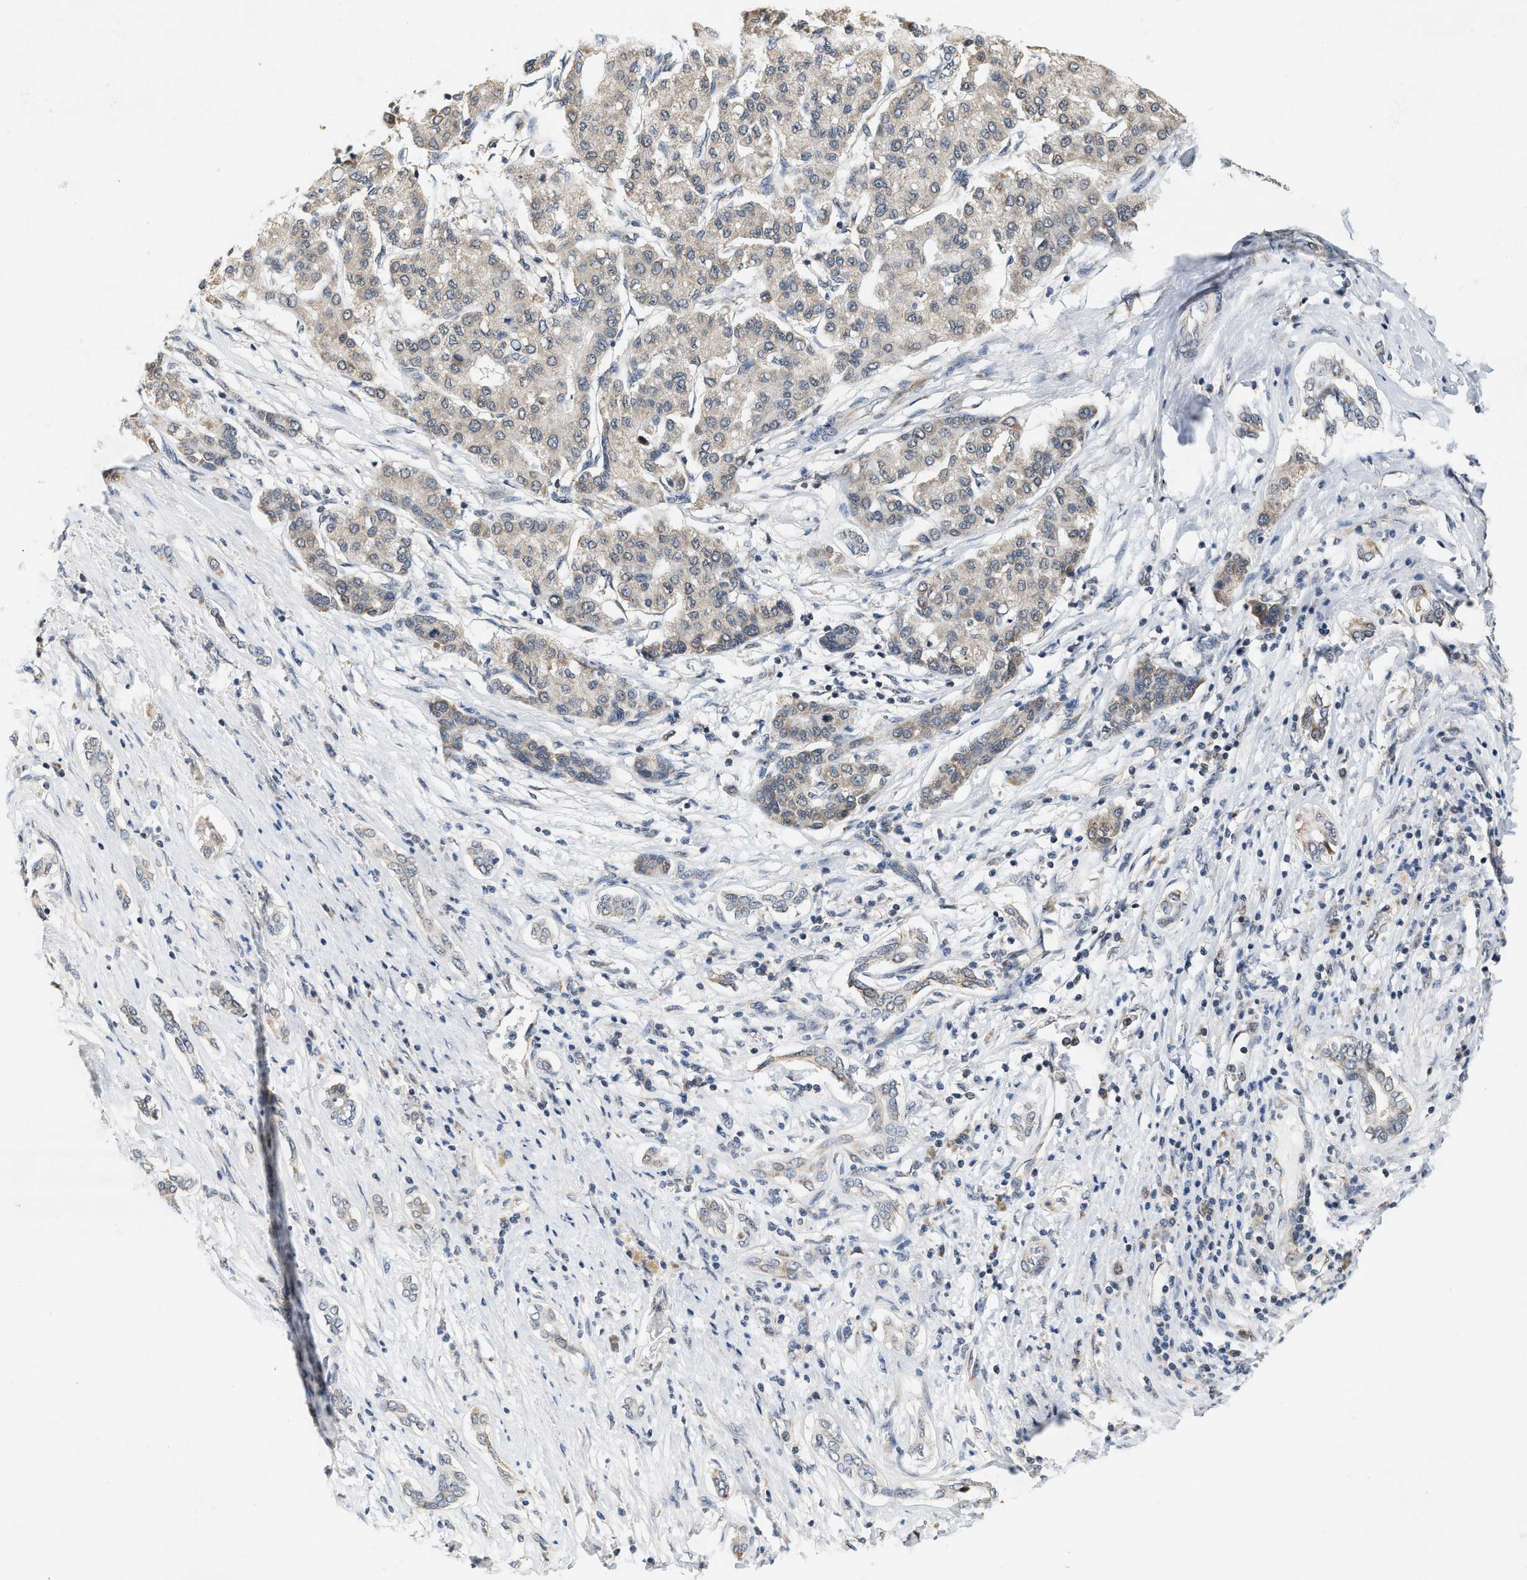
{"staining": {"intensity": "weak", "quantity": "25%-75%", "location": "cytoplasmic/membranous"}, "tissue": "liver cancer", "cell_type": "Tumor cells", "image_type": "cancer", "snomed": [{"axis": "morphology", "description": "Carcinoma, Hepatocellular, NOS"}, {"axis": "topography", "description": "Liver"}], "caption": "Protein expression analysis of hepatocellular carcinoma (liver) demonstrates weak cytoplasmic/membranous staining in approximately 25%-75% of tumor cells. (DAB (3,3'-diaminobenzidine) IHC with brightfield microscopy, high magnification).", "gene": "GIGYF1", "patient": {"sex": "male", "age": 65}}